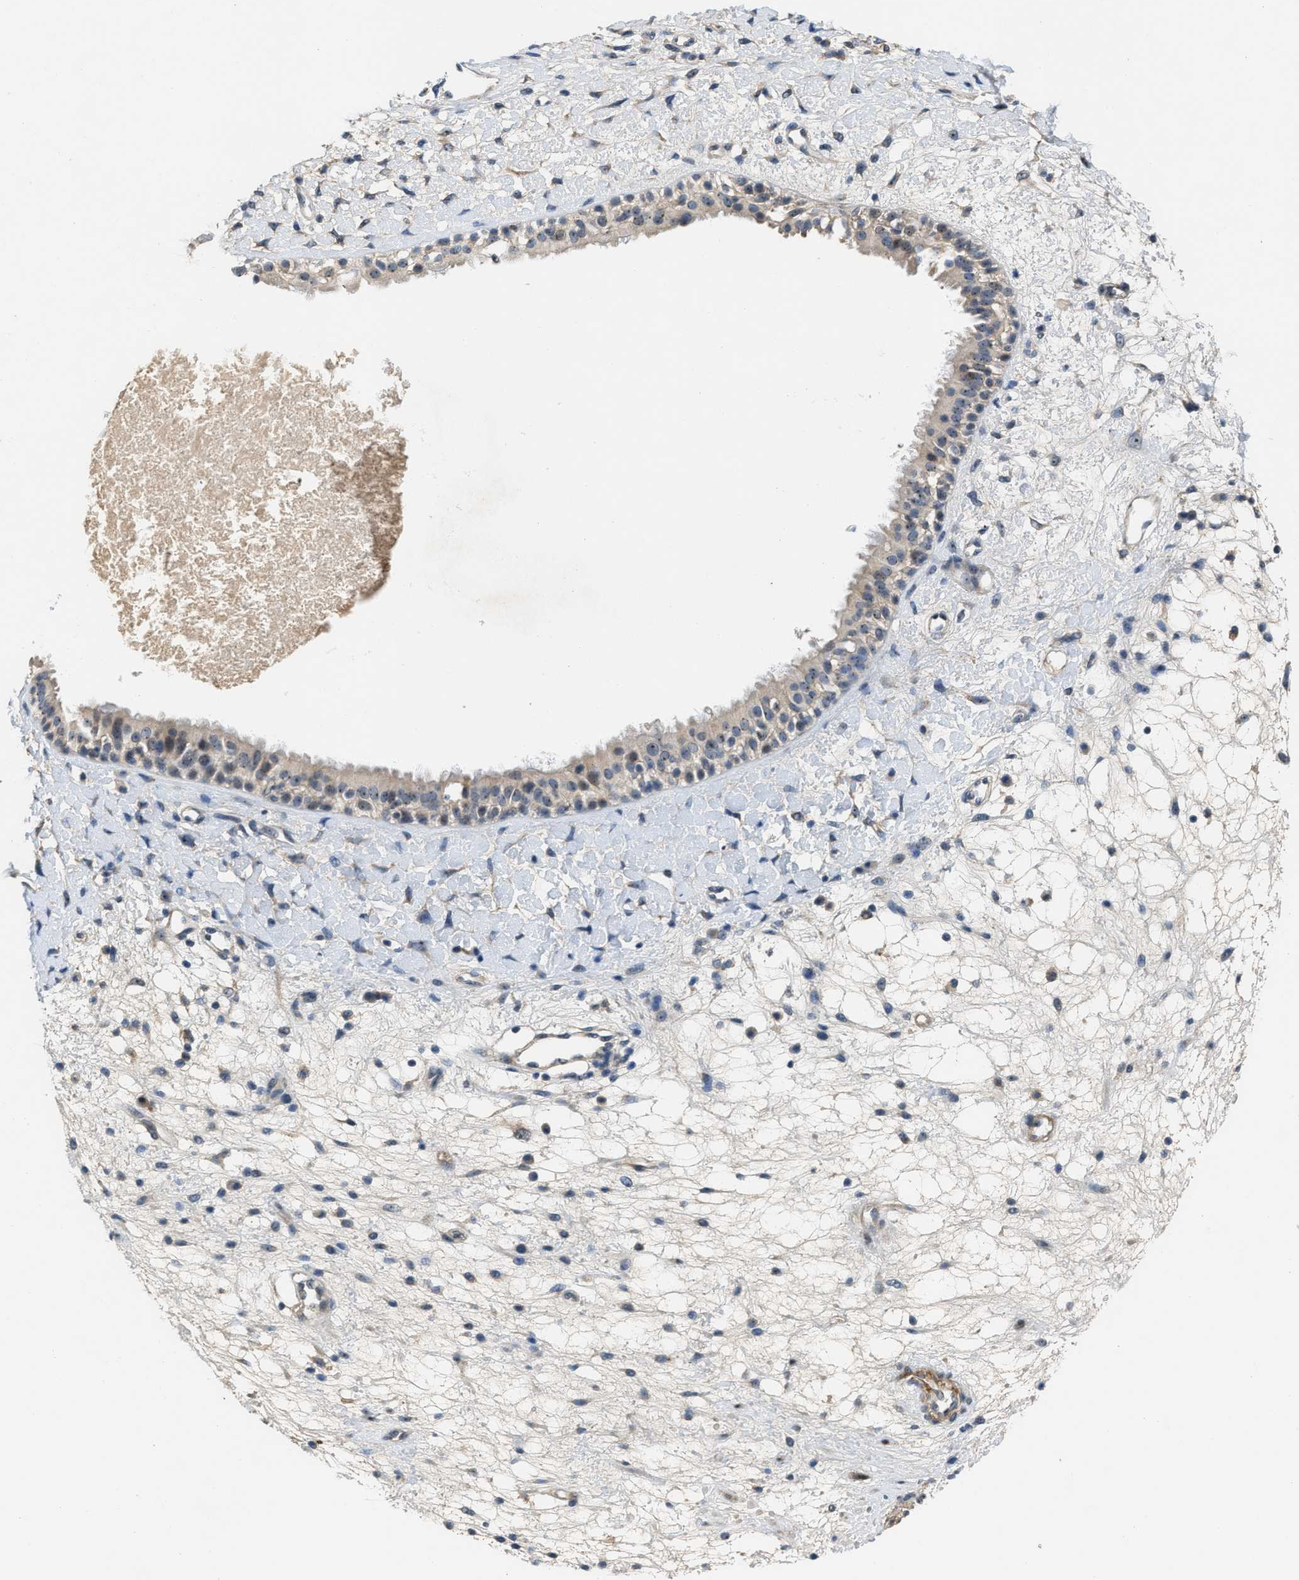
{"staining": {"intensity": "negative", "quantity": "none", "location": "none"}, "tissue": "nasopharynx", "cell_type": "Respiratory epithelial cells", "image_type": "normal", "snomed": [{"axis": "morphology", "description": "Normal tissue, NOS"}, {"axis": "topography", "description": "Nasopharynx"}], "caption": "A high-resolution image shows IHC staining of normal nasopharynx, which exhibits no significant staining in respiratory epithelial cells. (Immunohistochemistry, brightfield microscopy, high magnification).", "gene": "ZNF783", "patient": {"sex": "male", "age": 22}}